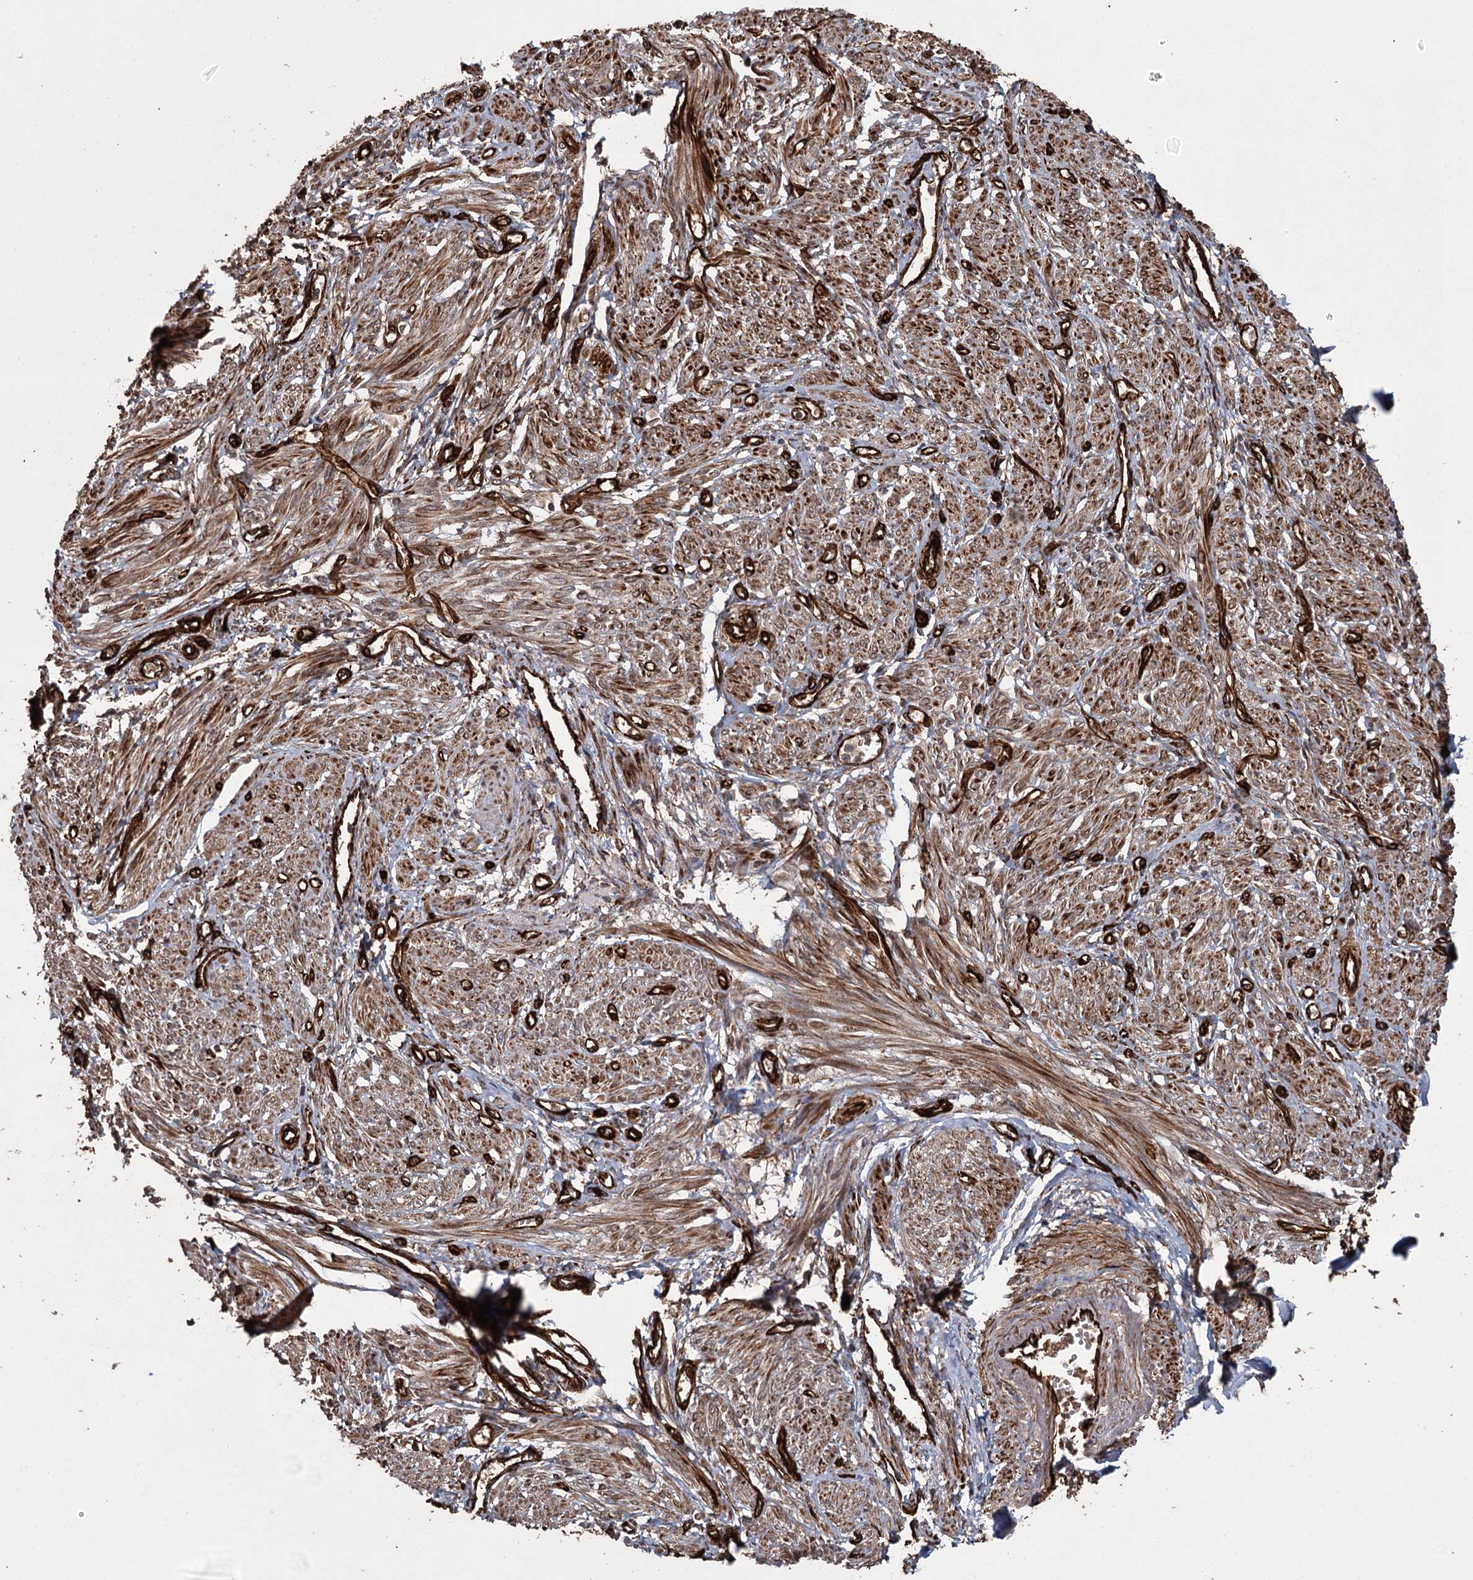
{"staining": {"intensity": "strong", "quantity": "25%-75%", "location": "cytoplasmic/membranous"}, "tissue": "smooth muscle", "cell_type": "Smooth muscle cells", "image_type": "normal", "snomed": [{"axis": "morphology", "description": "Normal tissue, NOS"}, {"axis": "topography", "description": "Smooth muscle"}], "caption": "Immunohistochemical staining of unremarkable human smooth muscle shows high levels of strong cytoplasmic/membranous staining in approximately 25%-75% of smooth muscle cells. (brown staining indicates protein expression, while blue staining denotes nuclei).", "gene": "RPAP3", "patient": {"sex": "female", "age": 39}}